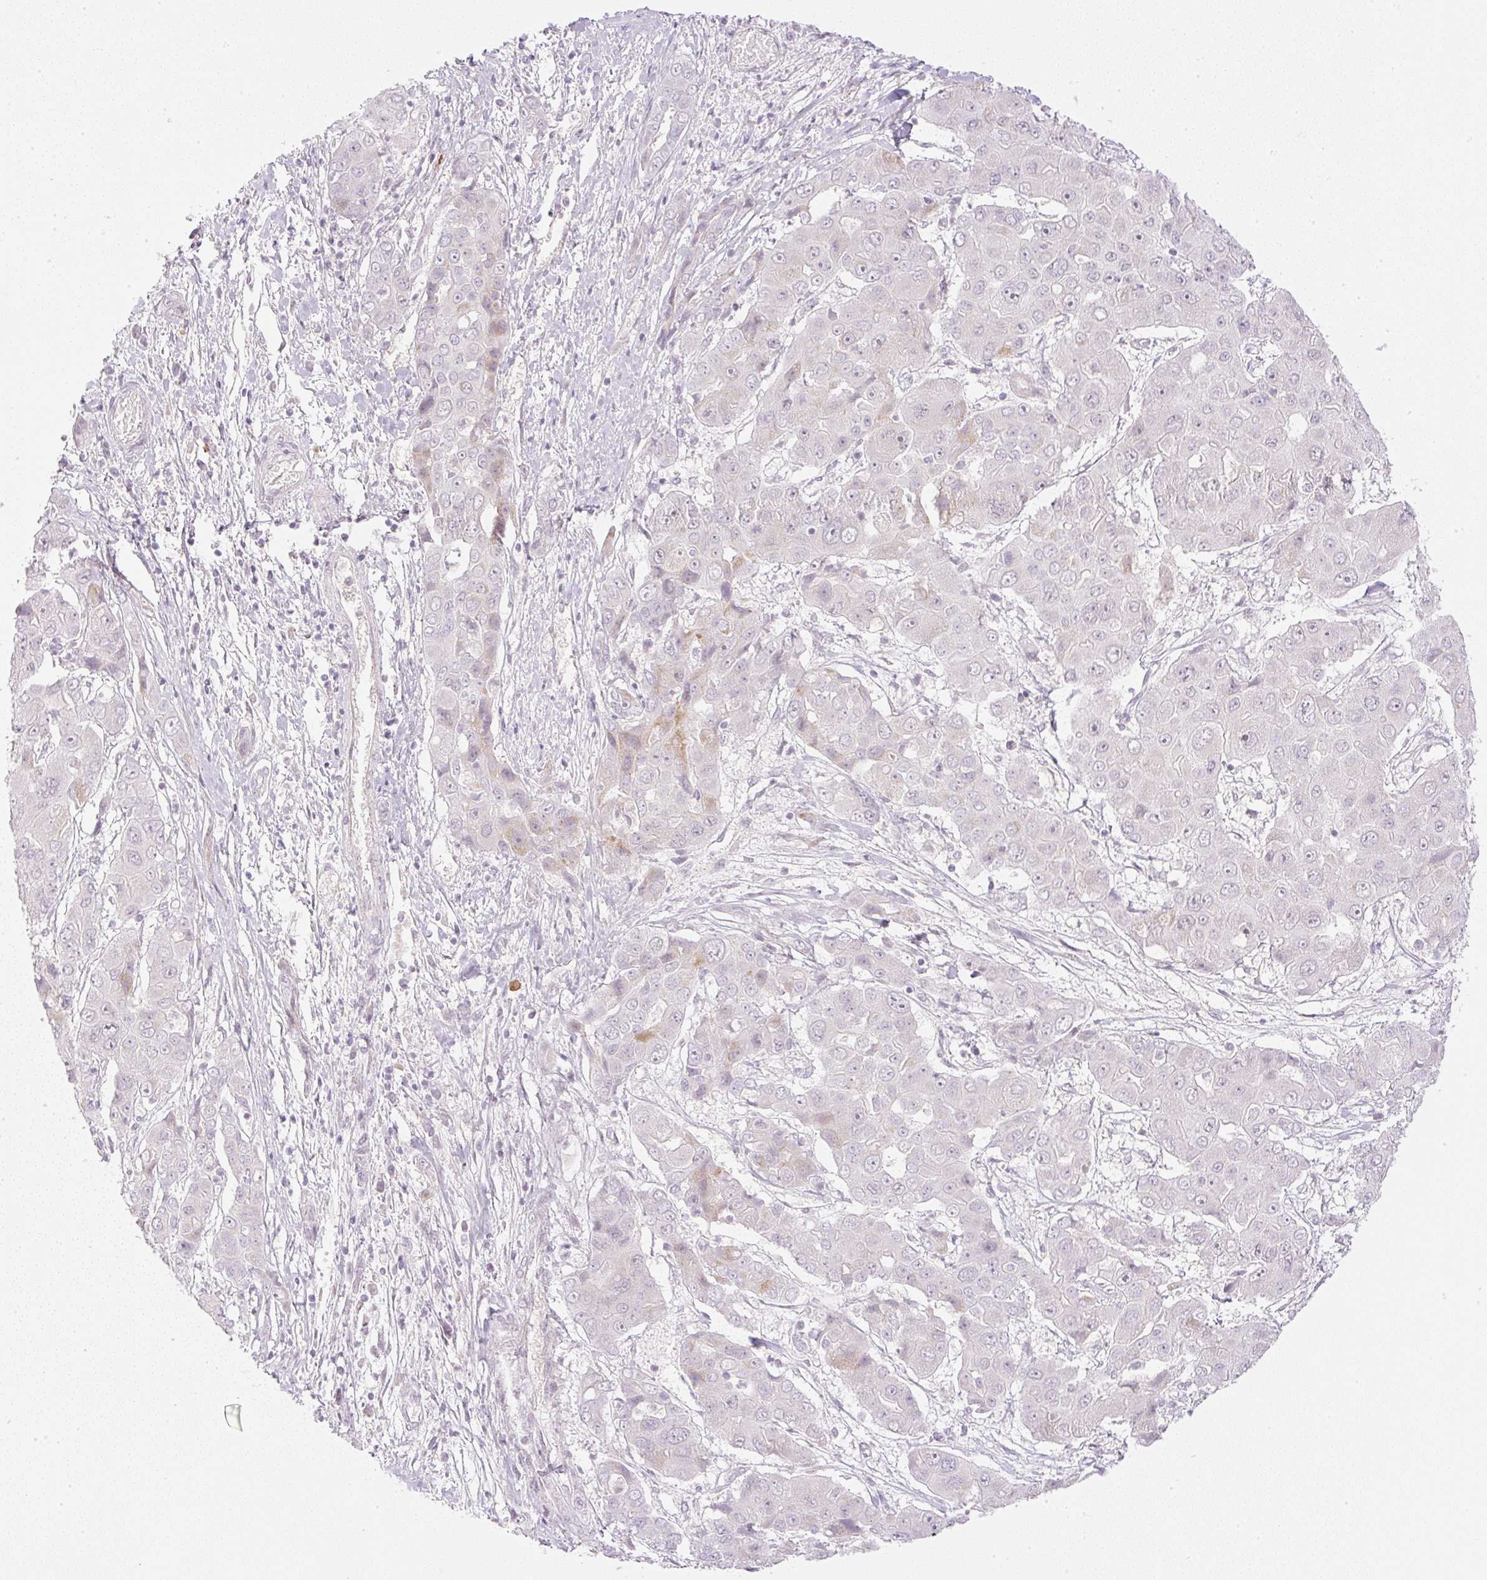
{"staining": {"intensity": "weak", "quantity": "<25%", "location": "cytoplasmic/membranous,nuclear"}, "tissue": "liver cancer", "cell_type": "Tumor cells", "image_type": "cancer", "snomed": [{"axis": "morphology", "description": "Cholangiocarcinoma"}, {"axis": "topography", "description": "Liver"}], "caption": "Tumor cells show no significant protein staining in liver cancer (cholangiocarcinoma).", "gene": "AAR2", "patient": {"sex": "male", "age": 67}}